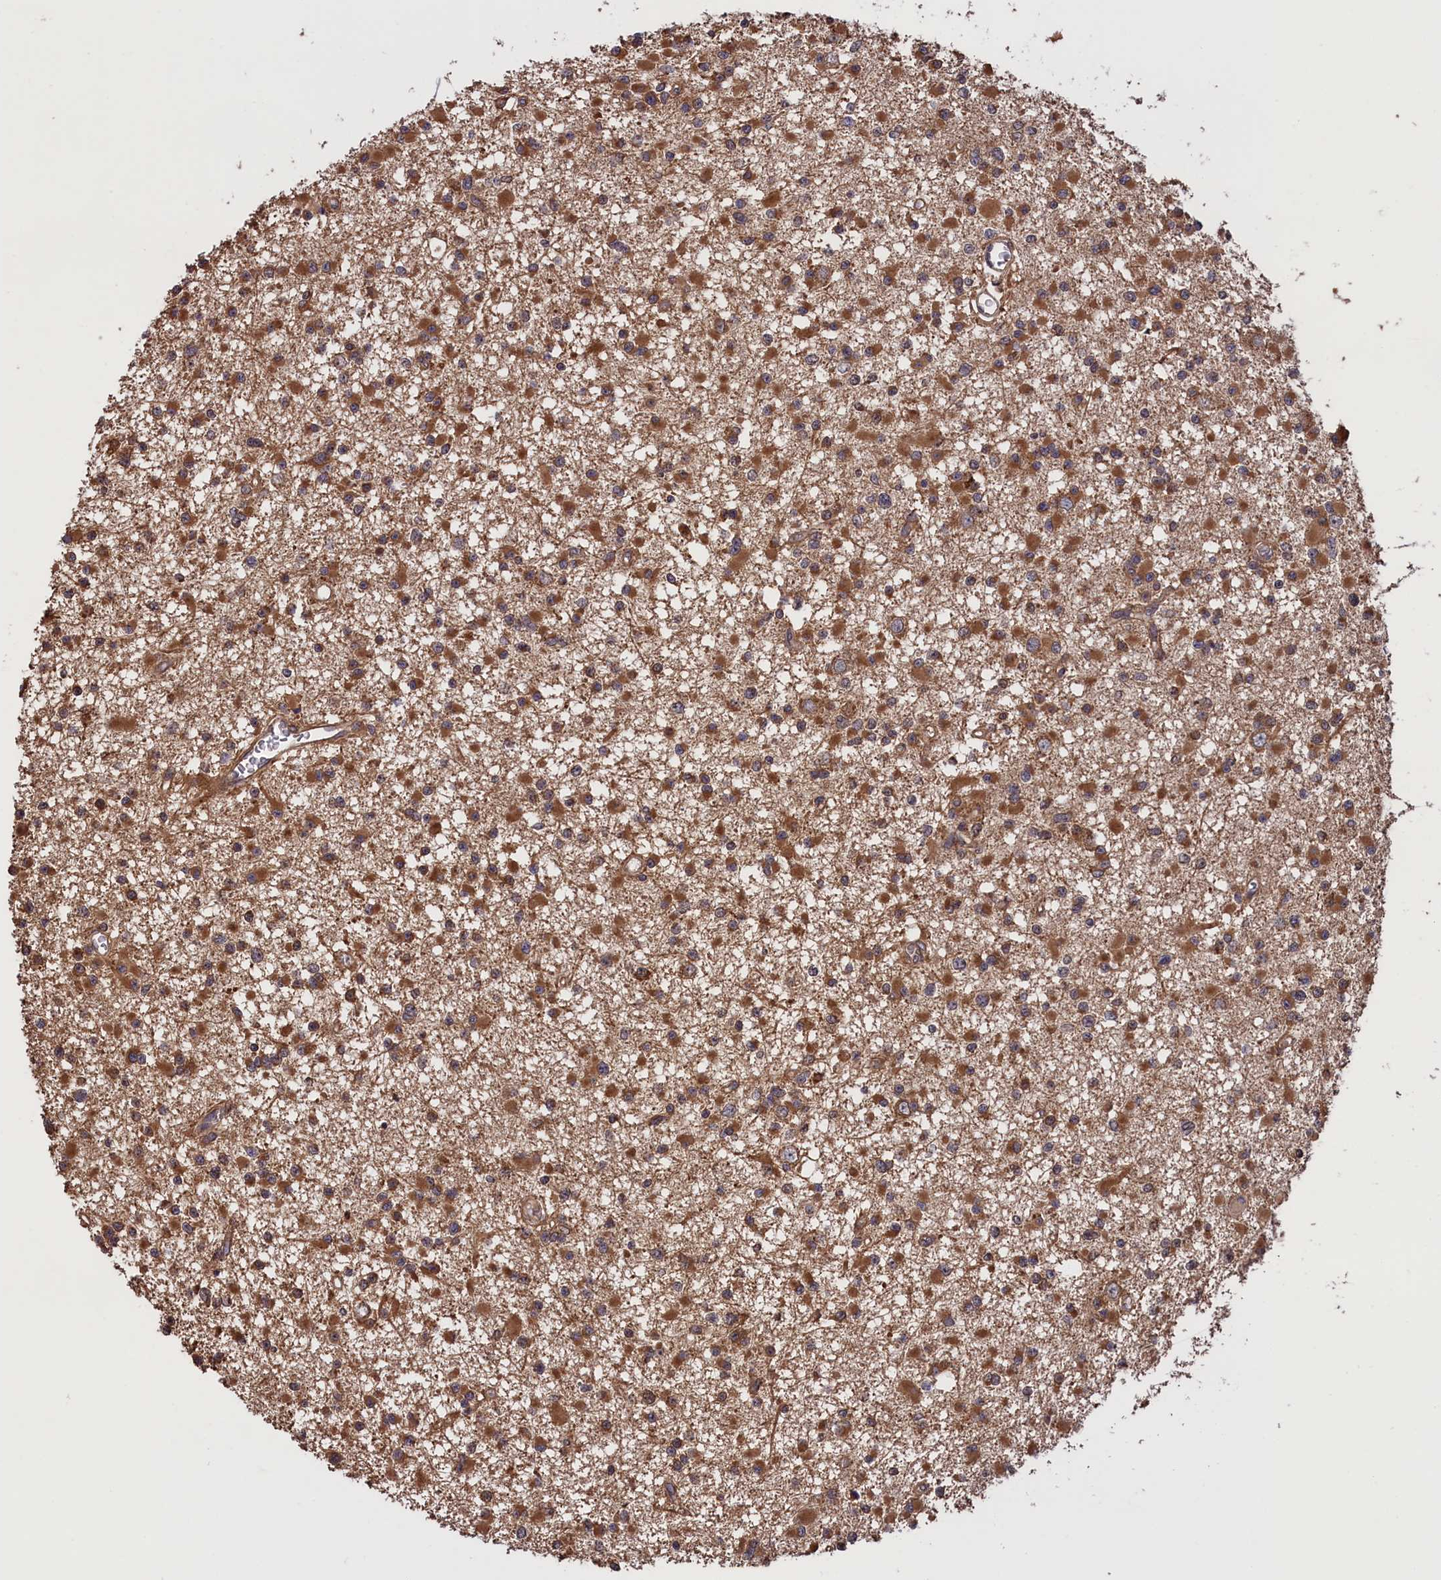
{"staining": {"intensity": "moderate", "quantity": ">75%", "location": "cytoplasmic/membranous"}, "tissue": "glioma", "cell_type": "Tumor cells", "image_type": "cancer", "snomed": [{"axis": "morphology", "description": "Glioma, malignant, Low grade"}, {"axis": "topography", "description": "Brain"}], "caption": "The histopathology image exhibits a brown stain indicating the presence of a protein in the cytoplasmic/membranous of tumor cells in glioma.", "gene": "PLA2G4C", "patient": {"sex": "female", "age": 22}}